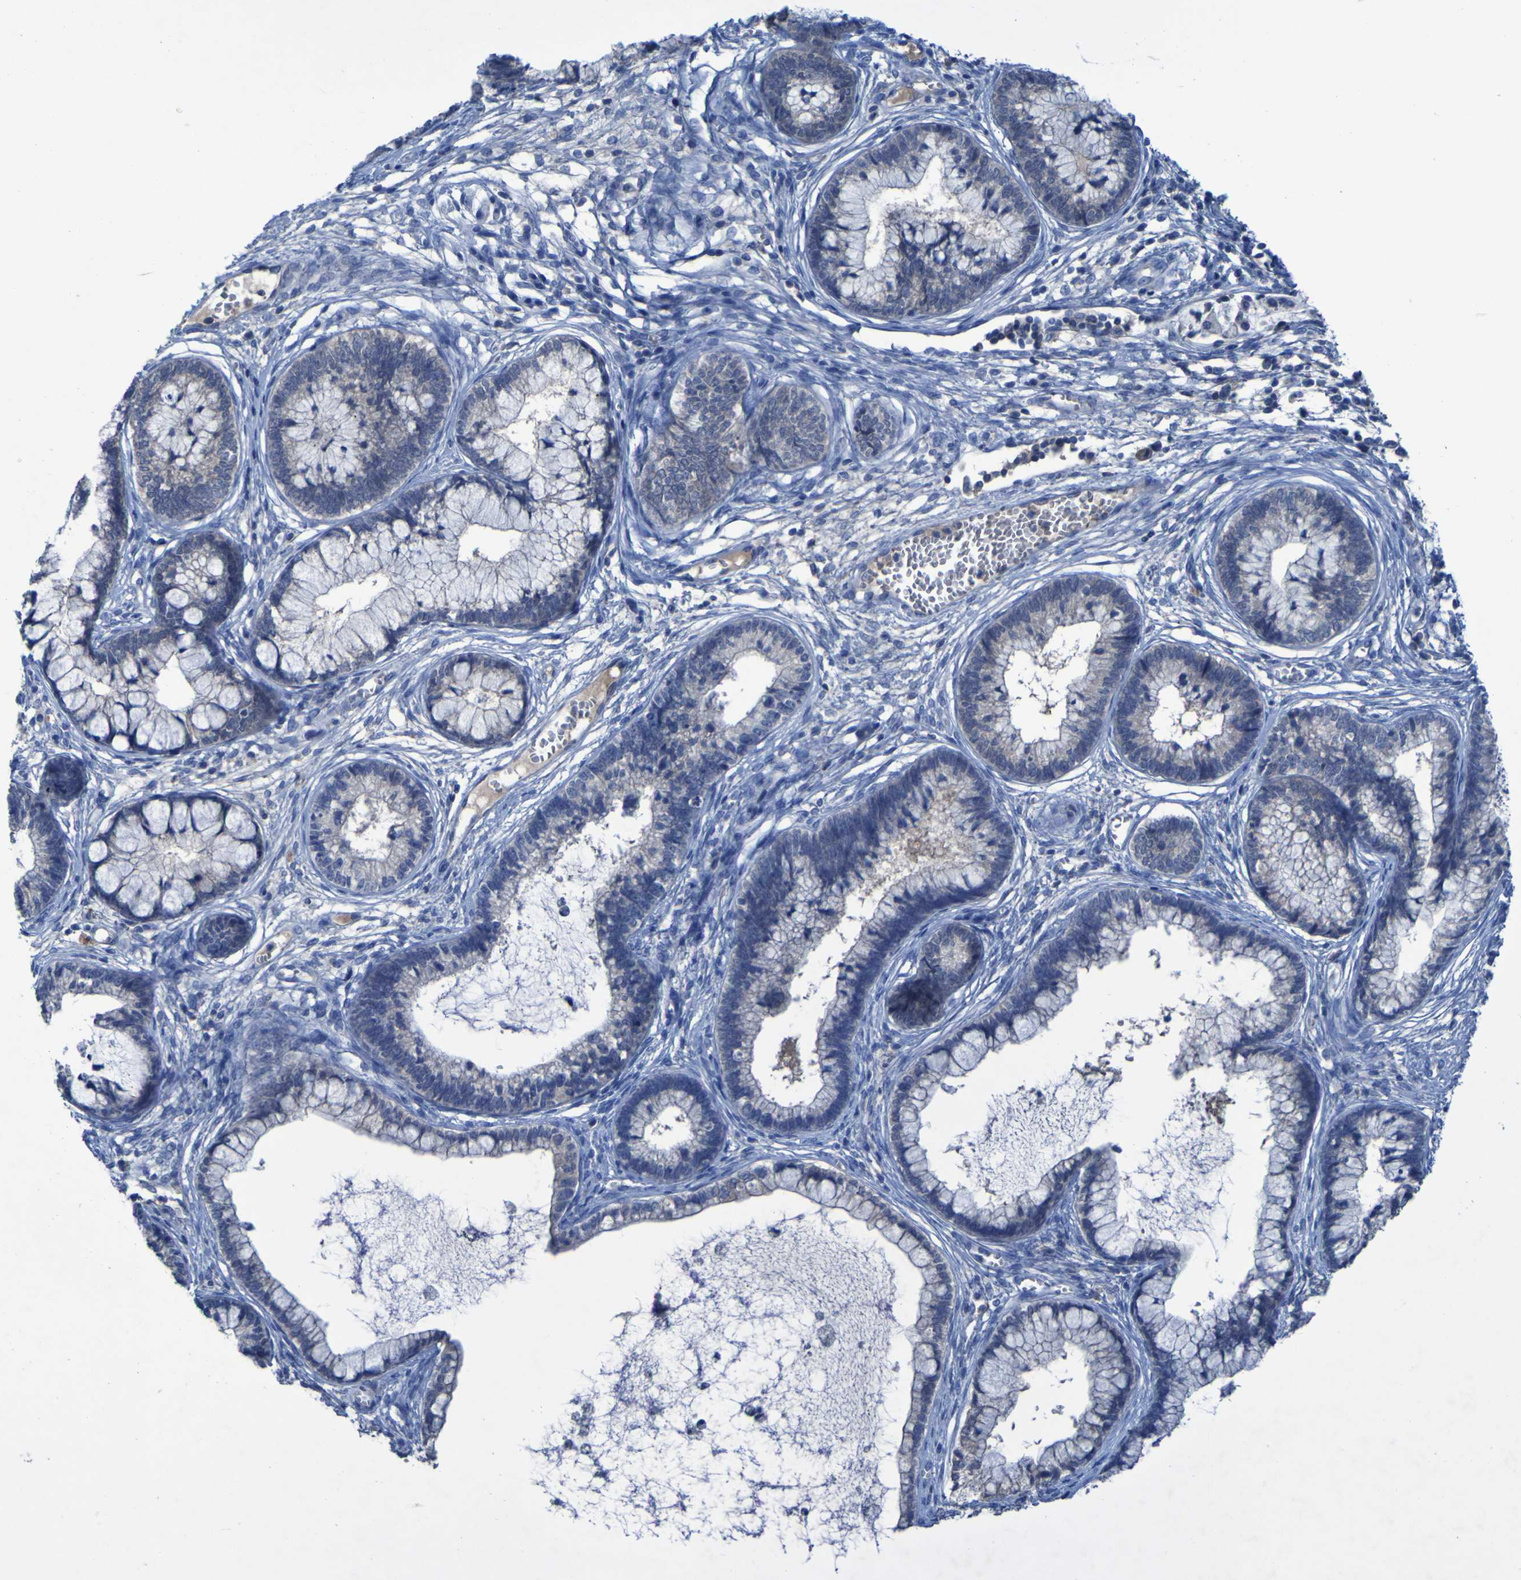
{"staining": {"intensity": "negative", "quantity": "none", "location": "none"}, "tissue": "cervical cancer", "cell_type": "Tumor cells", "image_type": "cancer", "snomed": [{"axis": "morphology", "description": "Adenocarcinoma, NOS"}, {"axis": "topography", "description": "Cervix"}], "caption": "An IHC photomicrograph of cervical cancer is shown. There is no staining in tumor cells of cervical cancer. (Brightfield microscopy of DAB immunohistochemistry (IHC) at high magnification).", "gene": "SGK2", "patient": {"sex": "female", "age": 44}}